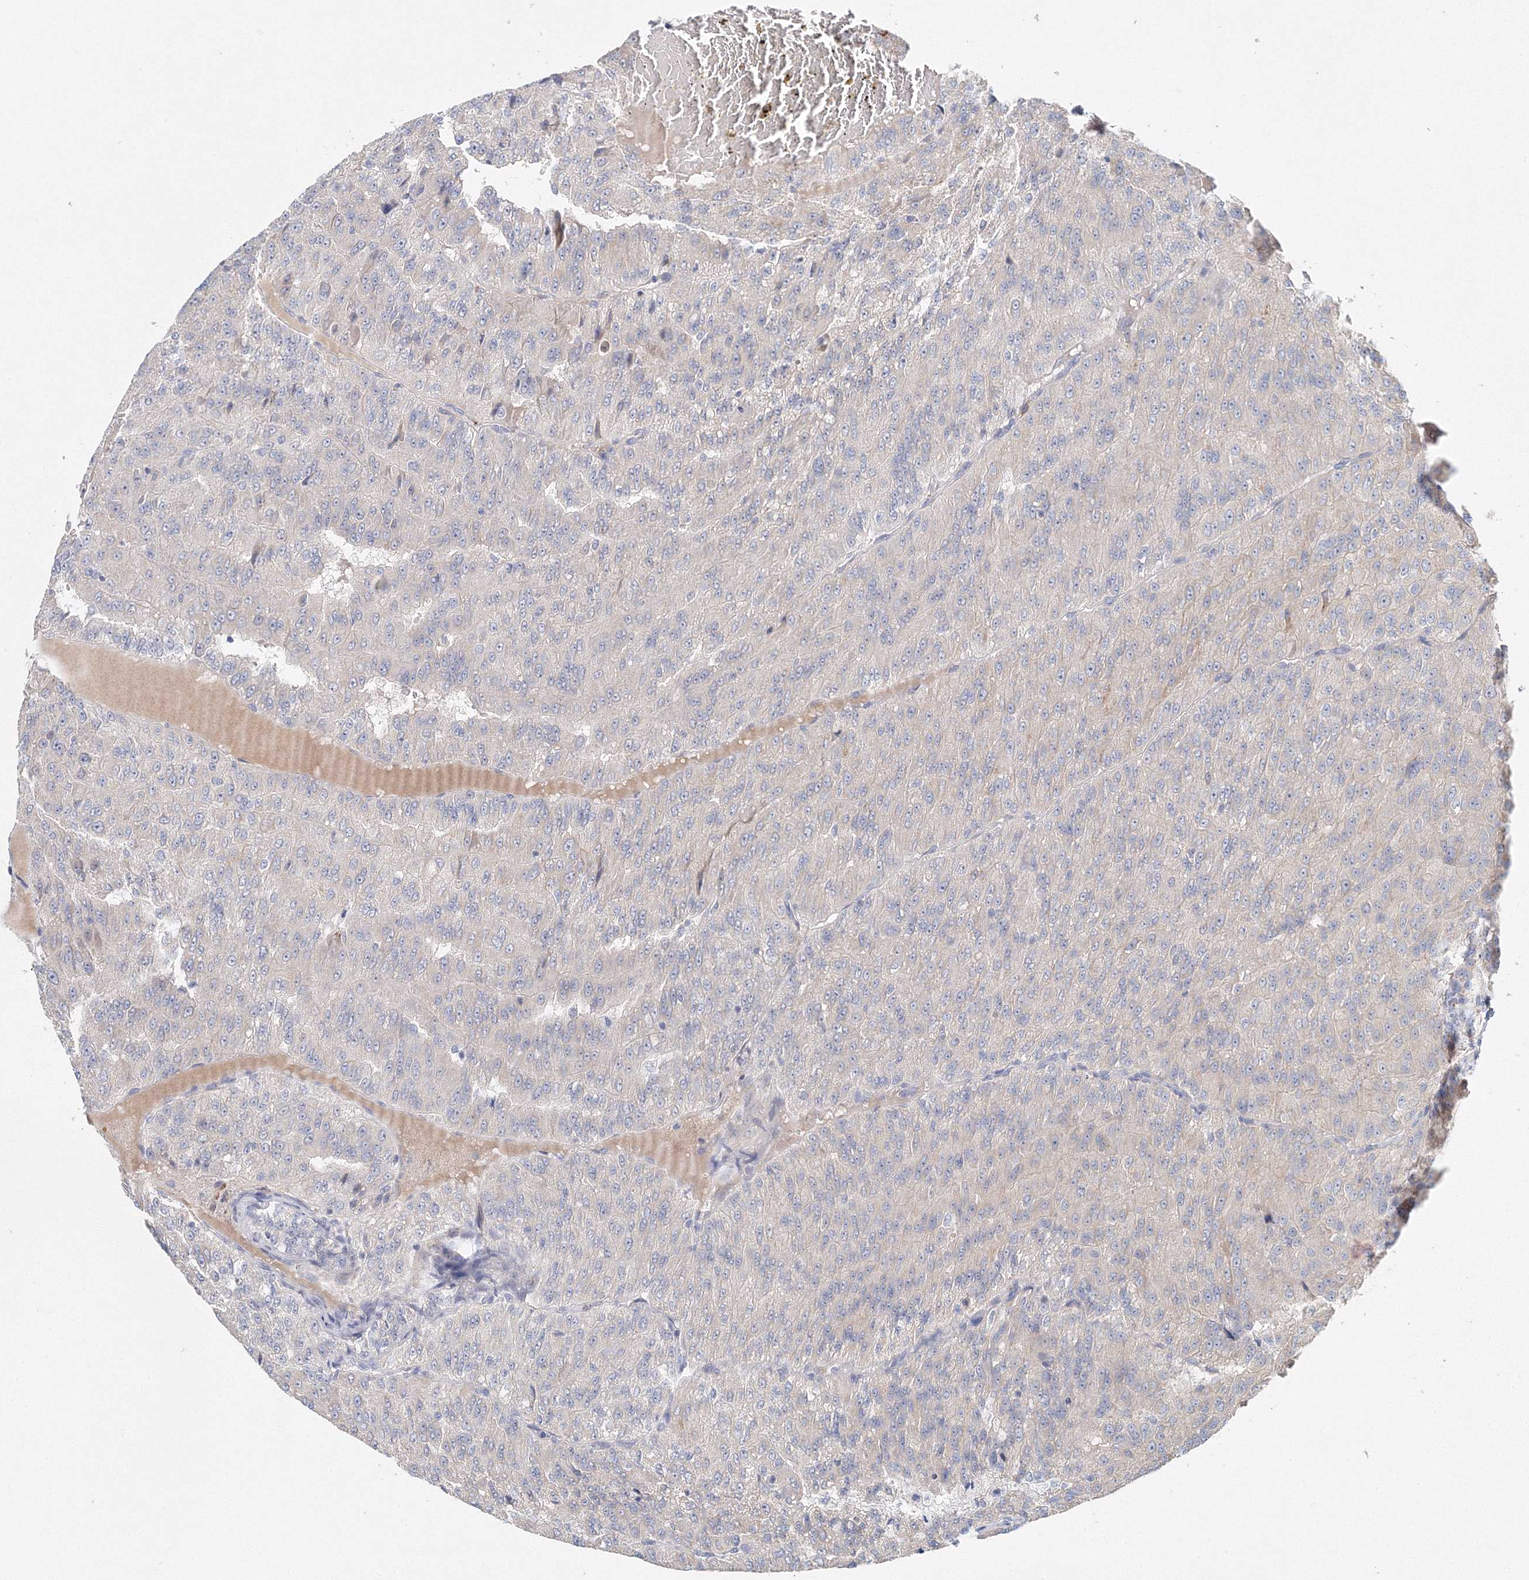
{"staining": {"intensity": "weak", "quantity": "<25%", "location": "cytoplasmic/membranous"}, "tissue": "renal cancer", "cell_type": "Tumor cells", "image_type": "cancer", "snomed": [{"axis": "morphology", "description": "Adenocarcinoma, NOS"}, {"axis": "topography", "description": "Kidney"}], "caption": "Immunohistochemistry (IHC) micrograph of neoplastic tissue: human renal cancer stained with DAB (3,3'-diaminobenzidine) displays no significant protein positivity in tumor cells.", "gene": "WDR49", "patient": {"sex": "female", "age": 63}}